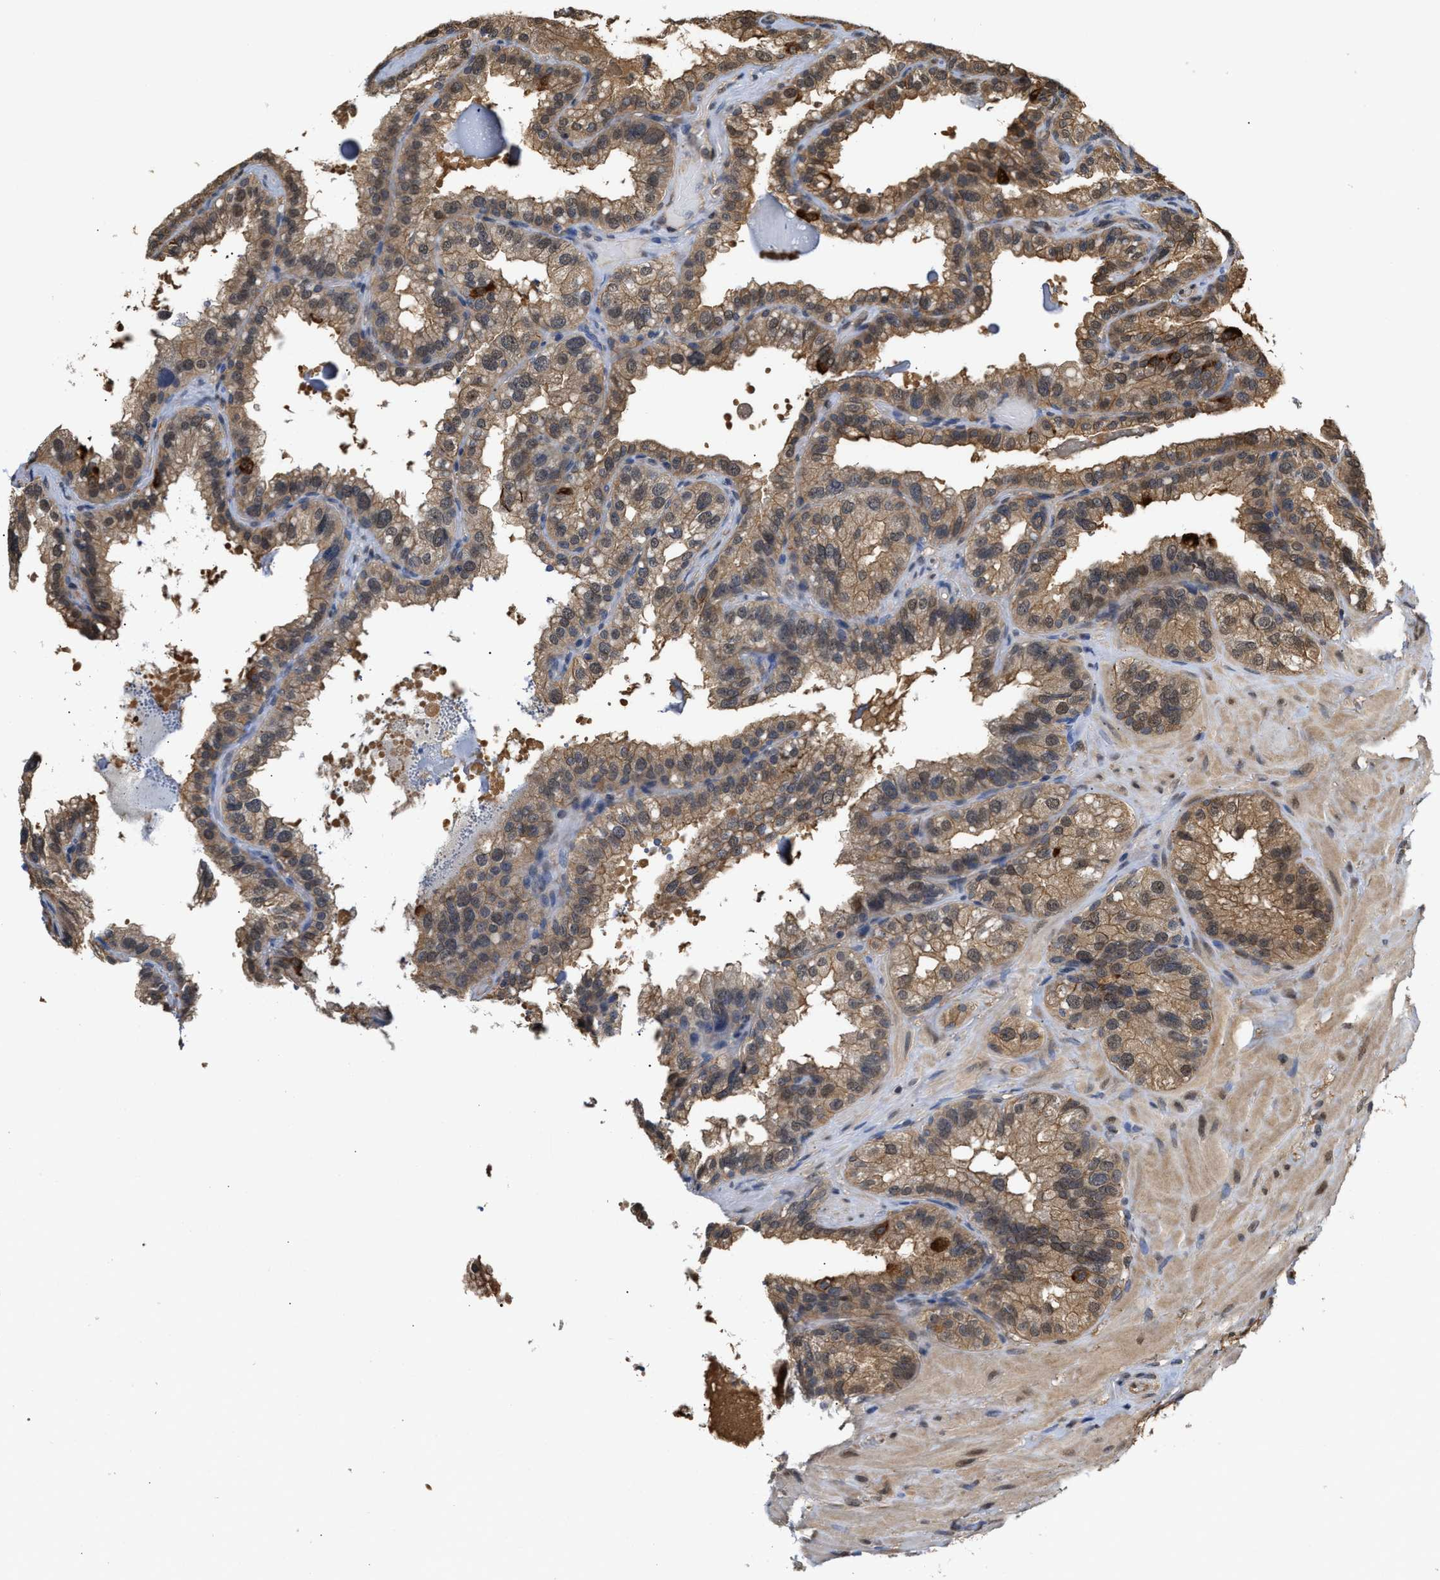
{"staining": {"intensity": "moderate", "quantity": ">75%", "location": "cytoplasmic/membranous,nuclear"}, "tissue": "seminal vesicle", "cell_type": "Glandular cells", "image_type": "normal", "snomed": [{"axis": "morphology", "description": "Normal tissue, NOS"}, {"axis": "topography", "description": "Seminal veicle"}], "caption": "Protein staining demonstrates moderate cytoplasmic/membranous,nuclear staining in approximately >75% of glandular cells in benign seminal vesicle. (brown staining indicates protein expression, while blue staining denotes nuclei).", "gene": "SCAI", "patient": {"sex": "male", "age": 68}}